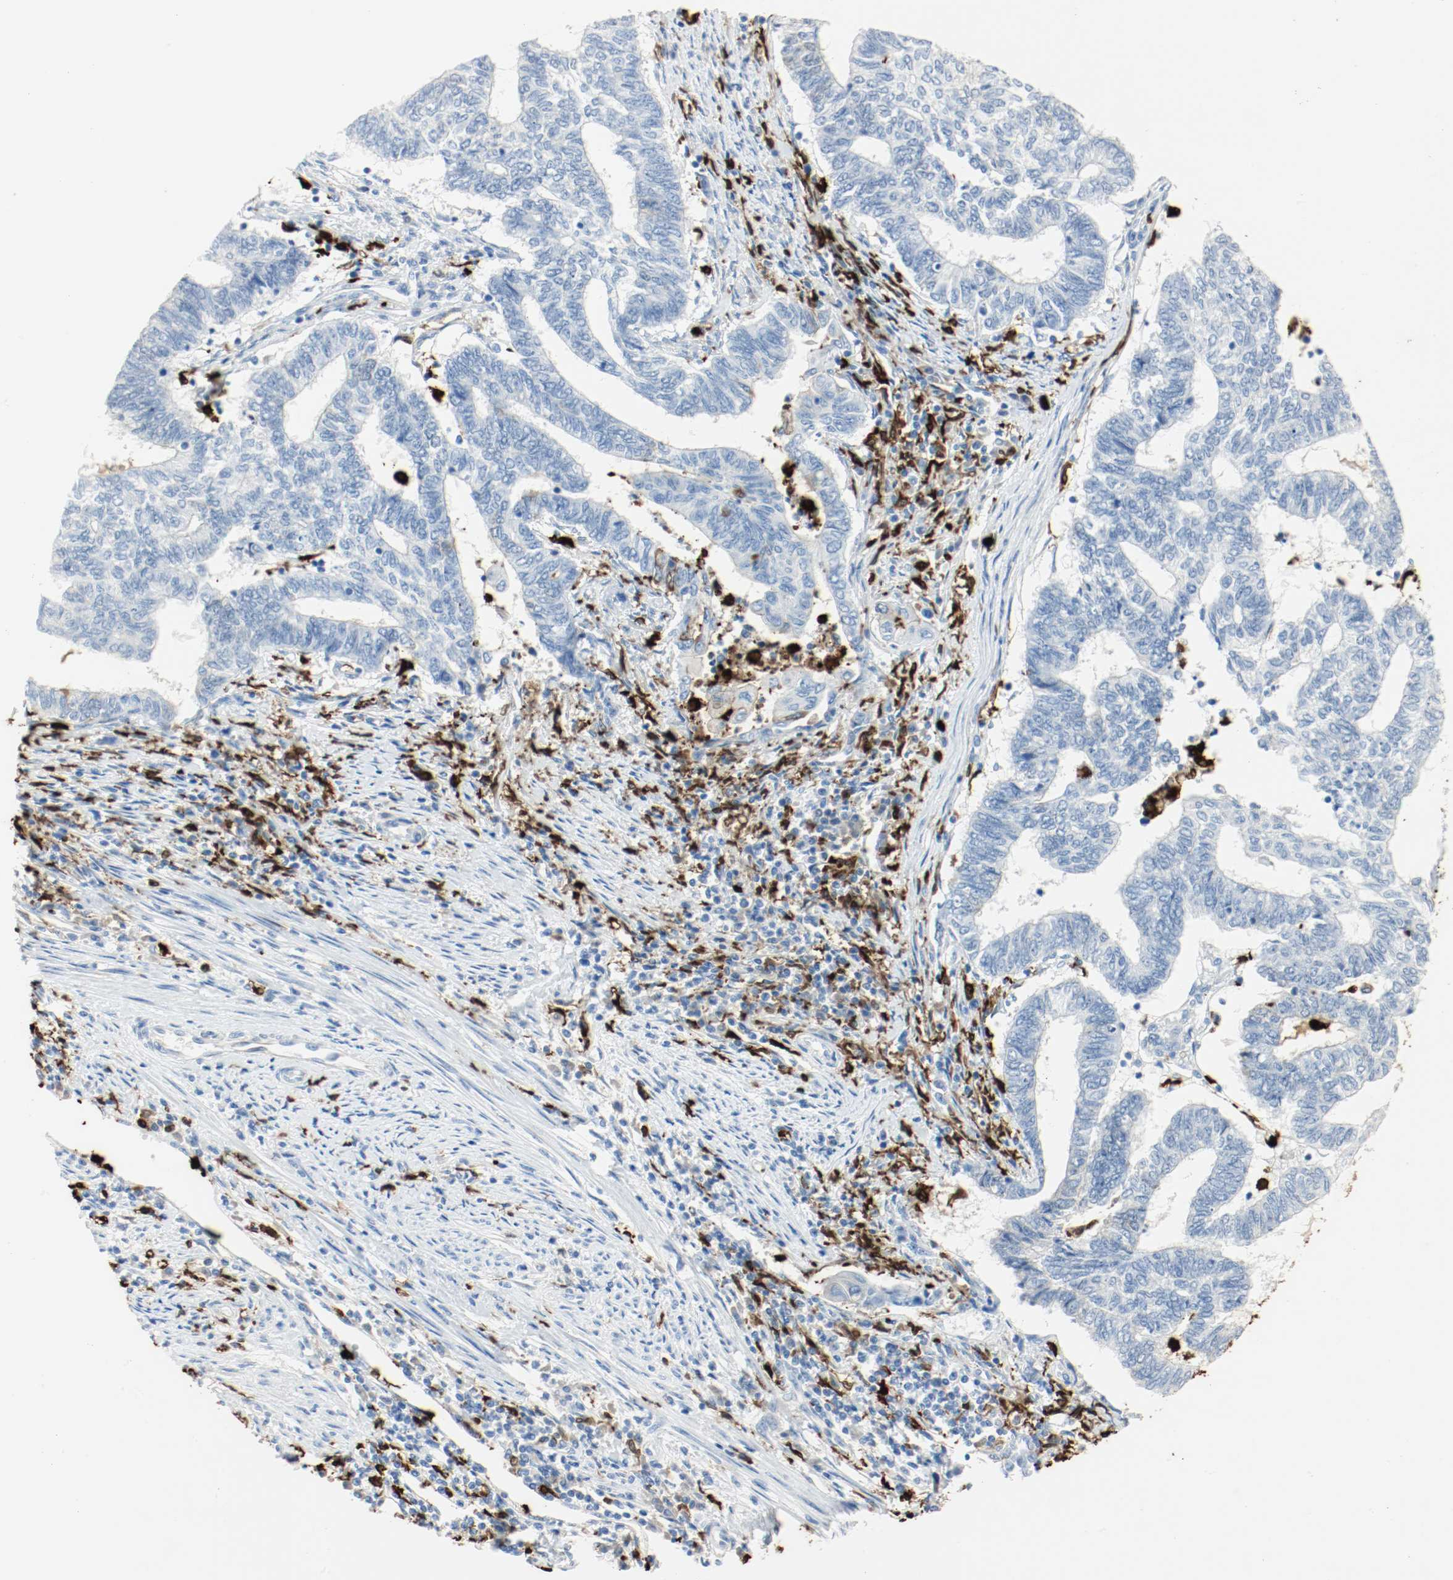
{"staining": {"intensity": "weak", "quantity": "<25%", "location": "cytoplasmic/membranous"}, "tissue": "endometrial cancer", "cell_type": "Tumor cells", "image_type": "cancer", "snomed": [{"axis": "morphology", "description": "Adenocarcinoma, NOS"}, {"axis": "topography", "description": "Uterus"}, {"axis": "topography", "description": "Endometrium"}], "caption": "DAB immunohistochemical staining of endometrial cancer (adenocarcinoma) displays no significant staining in tumor cells.", "gene": "S100A9", "patient": {"sex": "female", "age": 70}}